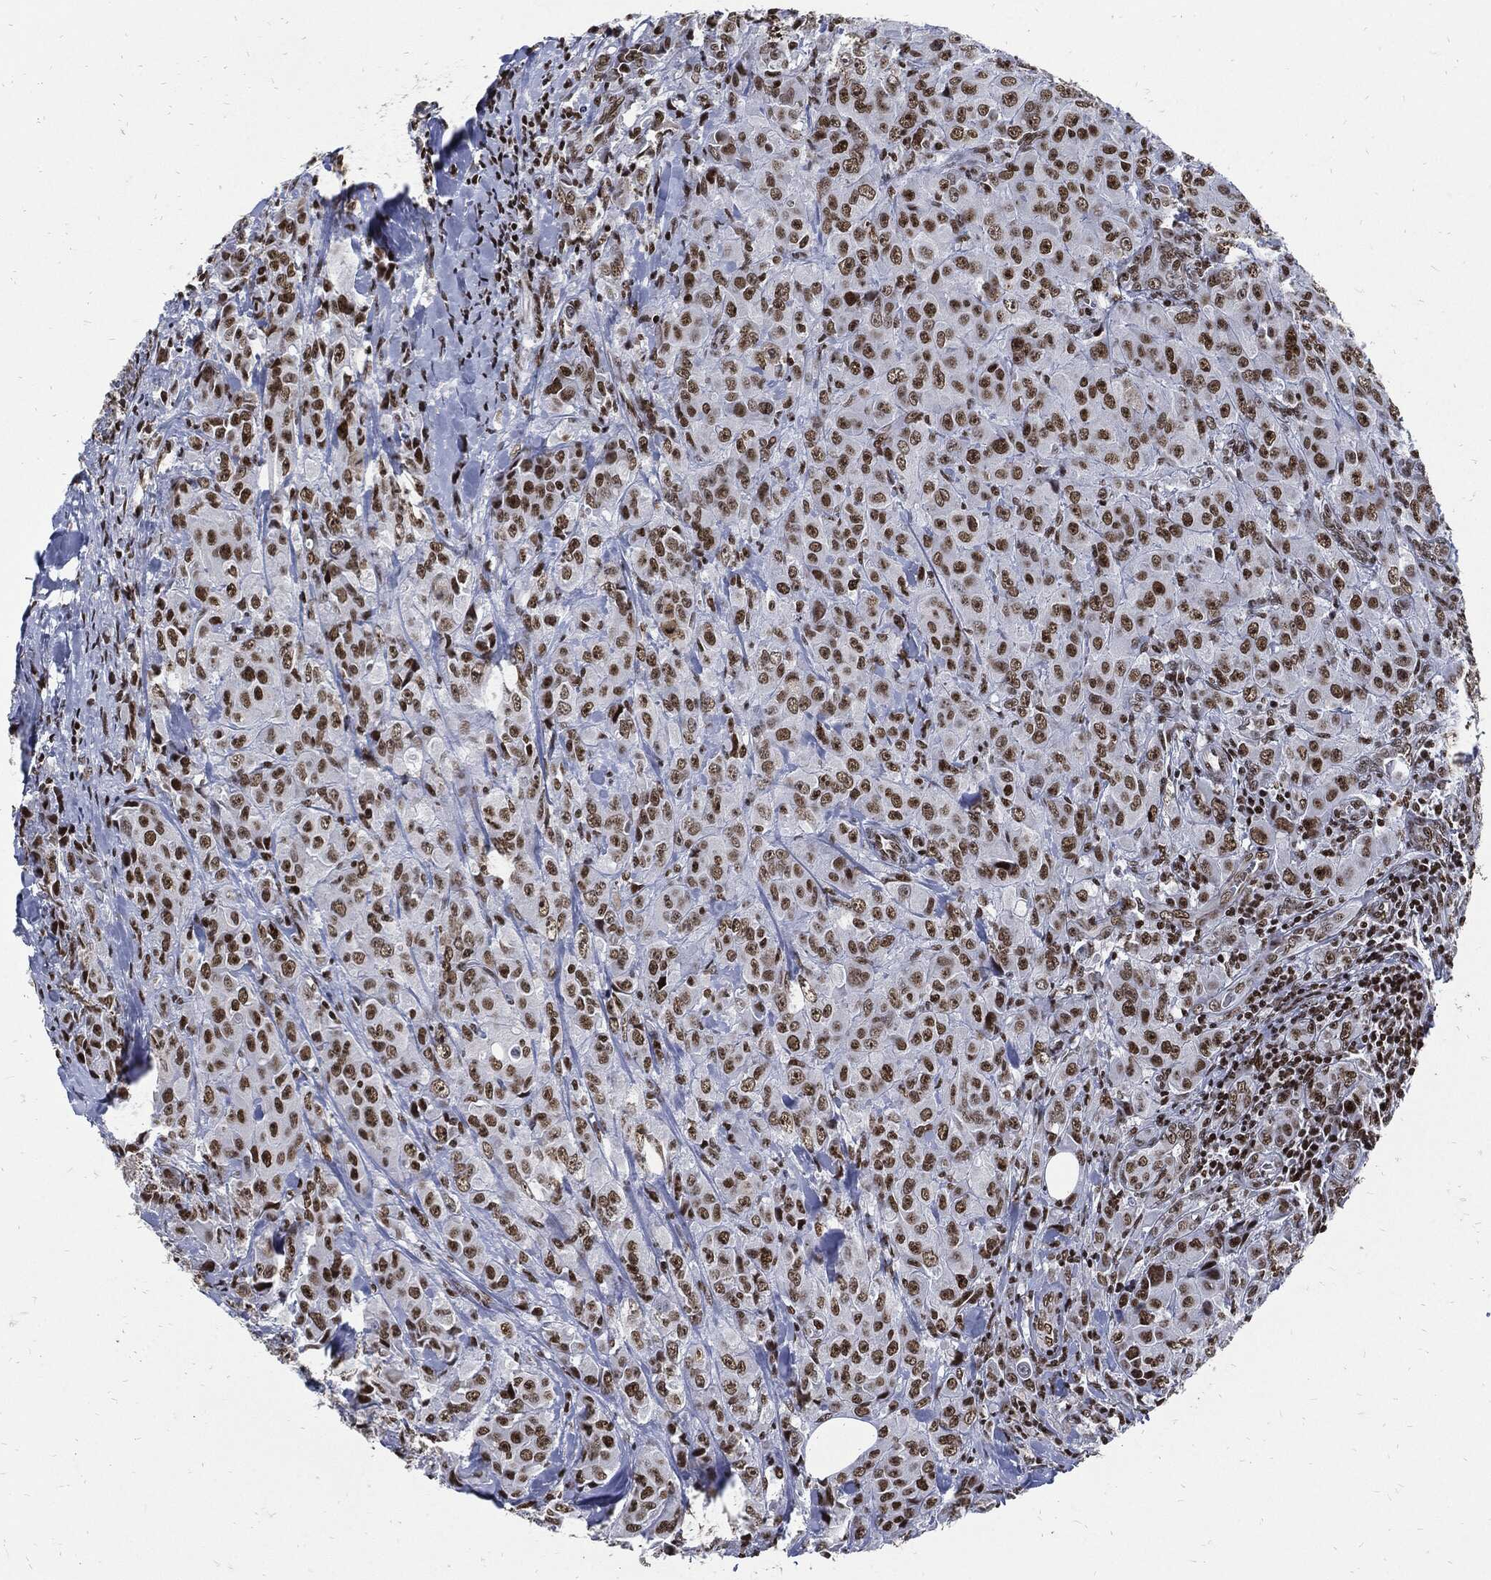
{"staining": {"intensity": "strong", "quantity": "25%-75%", "location": "nuclear"}, "tissue": "breast cancer", "cell_type": "Tumor cells", "image_type": "cancer", "snomed": [{"axis": "morphology", "description": "Duct carcinoma"}, {"axis": "topography", "description": "Breast"}], "caption": "A brown stain highlights strong nuclear staining of a protein in breast intraductal carcinoma tumor cells. Nuclei are stained in blue.", "gene": "TERF2", "patient": {"sex": "female", "age": 43}}